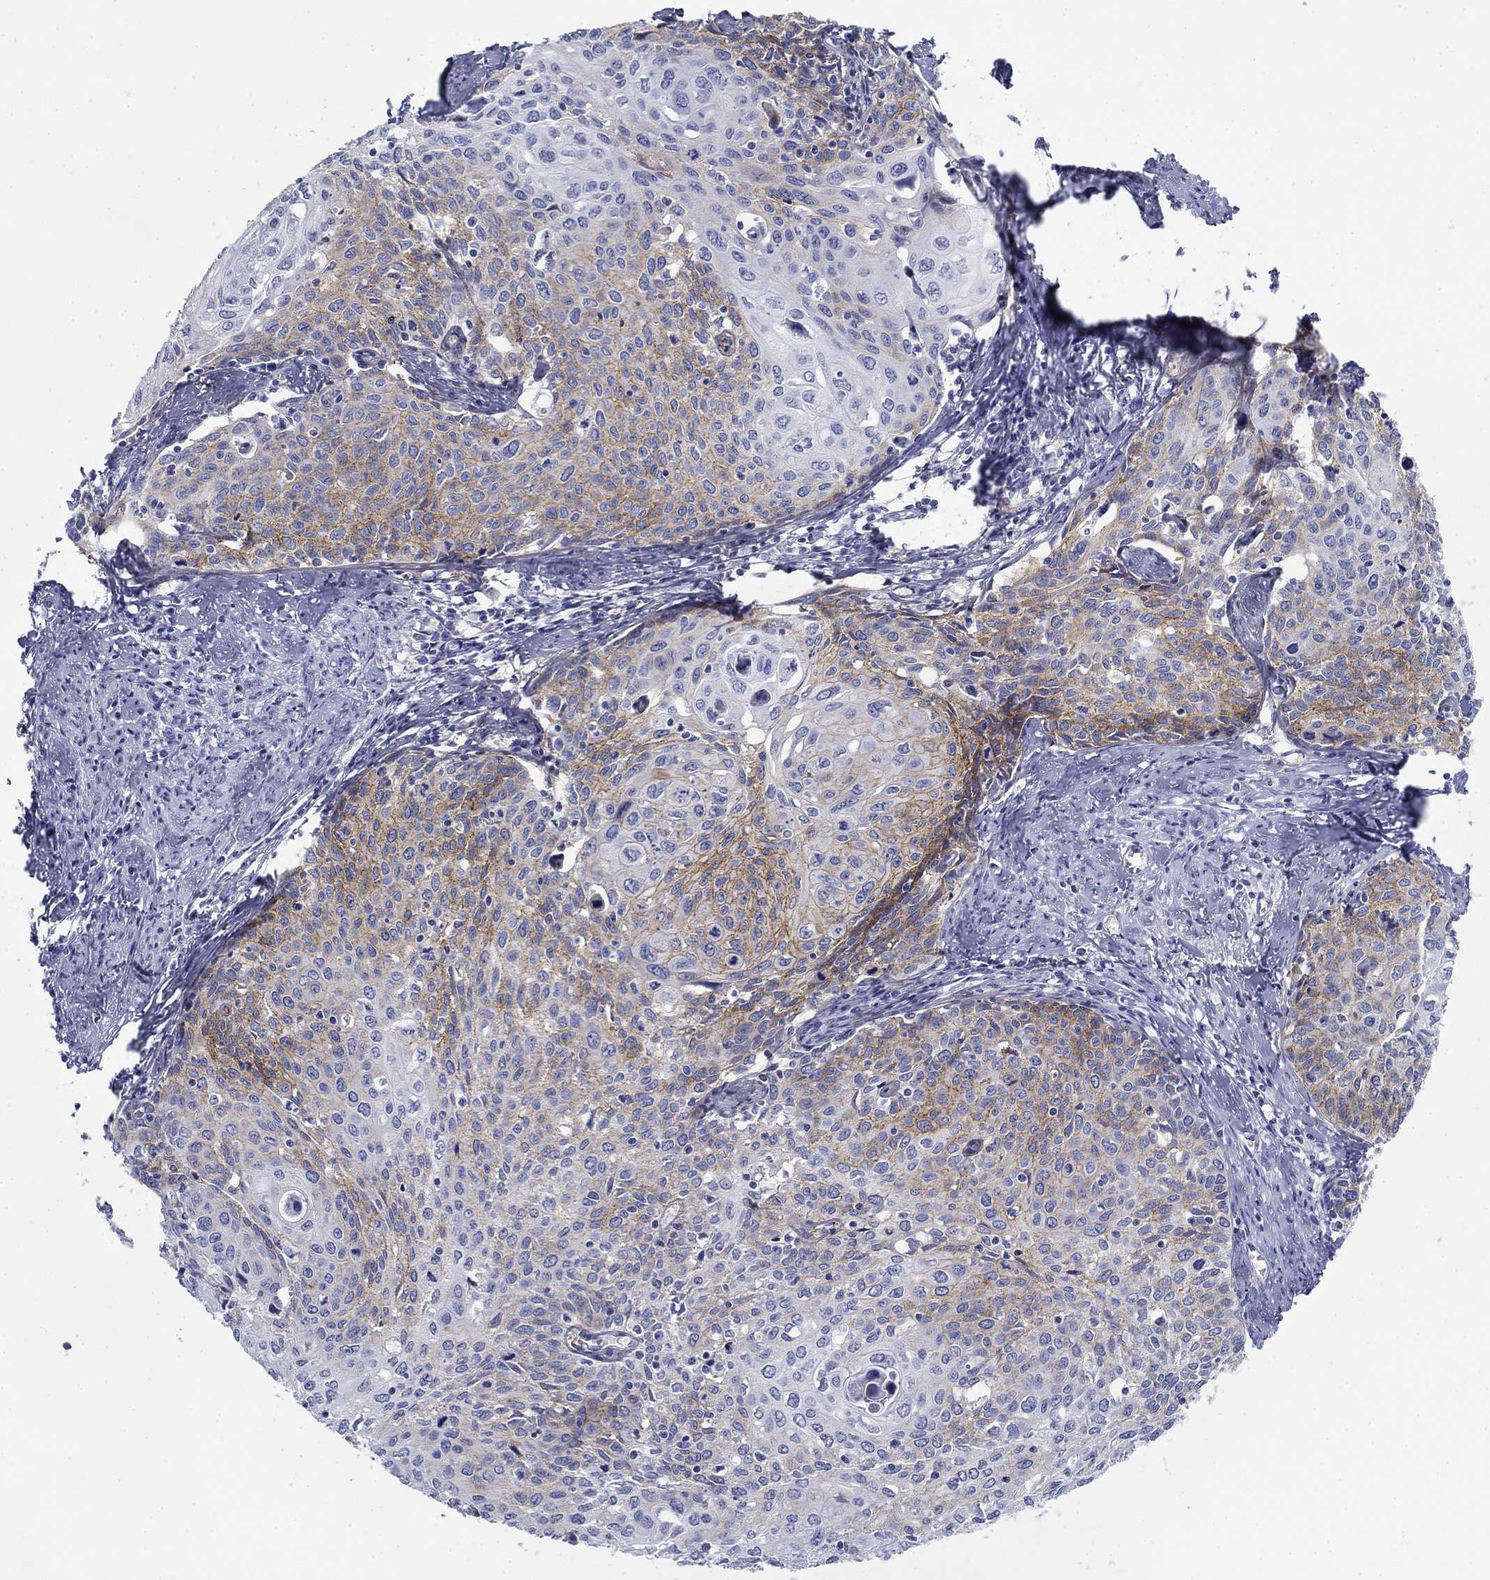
{"staining": {"intensity": "moderate", "quantity": "<25%", "location": "cytoplasmic/membranous"}, "tissue": "cervical cancer", "cell_type": "Tumor cells", "image_type": "cancer", "snomed": [{"axis": "morphology", "description": "Squamous cell carcinoma, NOS"}, {"axis": "topography", "description": "Cervix"}], "caption": "Immunohistochemical staining of human cervical squamous cell carcinoma reveals low levels of moderate cytoplasmic/membranous protein positivity in approximately <25% of tumor cells. The protein is shown in brown color, while the nuclei are stained blue.", "gene": "GPC1", "patient": {"sex": "female", "age": 62}}